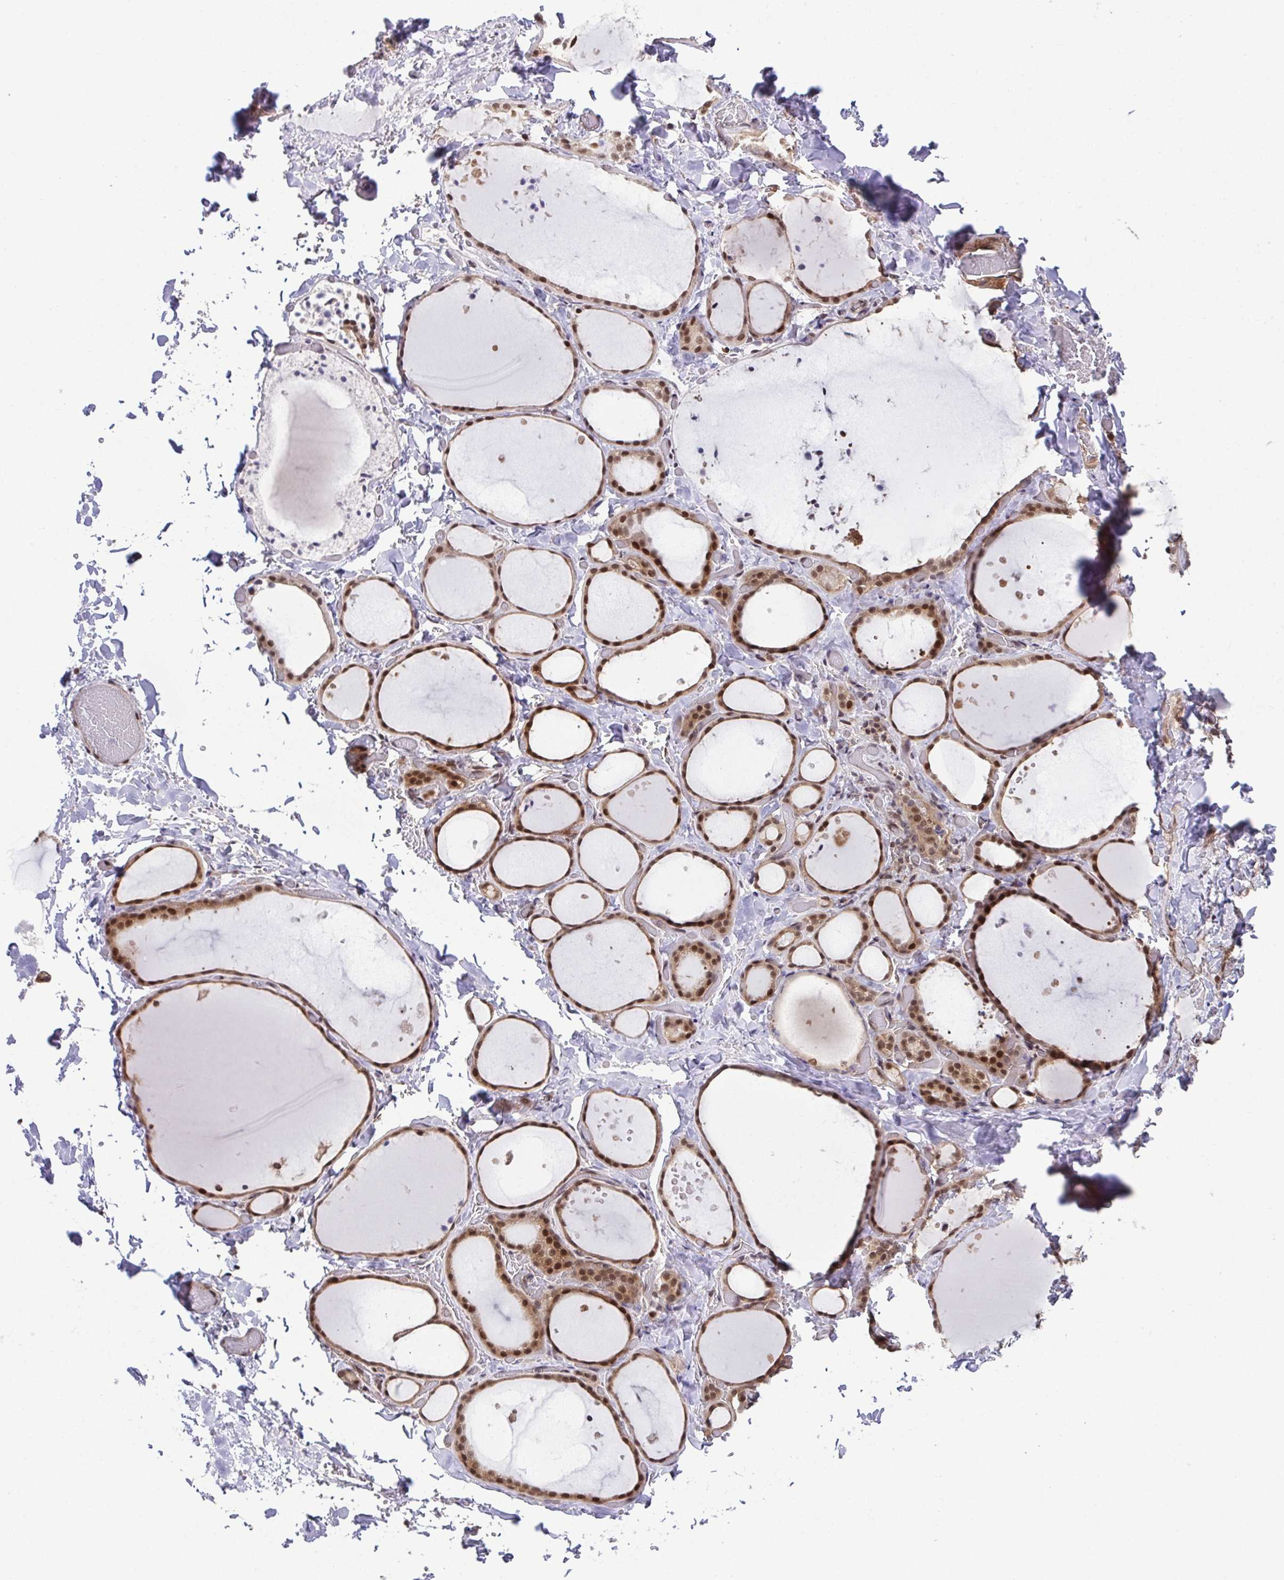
{"staining": {"intensity": "moderate", "quantity": ">75%", "location": "nuclear"}, "tissue": "thyroid gland", "cell_type": "Glandular cells", "image_type": "normal", "snomed": [{"axis": "morphology", "description": "Normal tissue, NOS"}, {"axis": "topography", "description": "Thyroid gland"}], "caption": "Thyroid gland stained with DAB immunohistochemistry (IHC) displays medium levels of moderate nuclear positivity in about >75% of glandular cells. Immunohistochemistry stains the protein of interest in brown and the nuclei are stained blue.", "gene": "DNAJB1", "patient": {"sex": "female", "age": 36}}